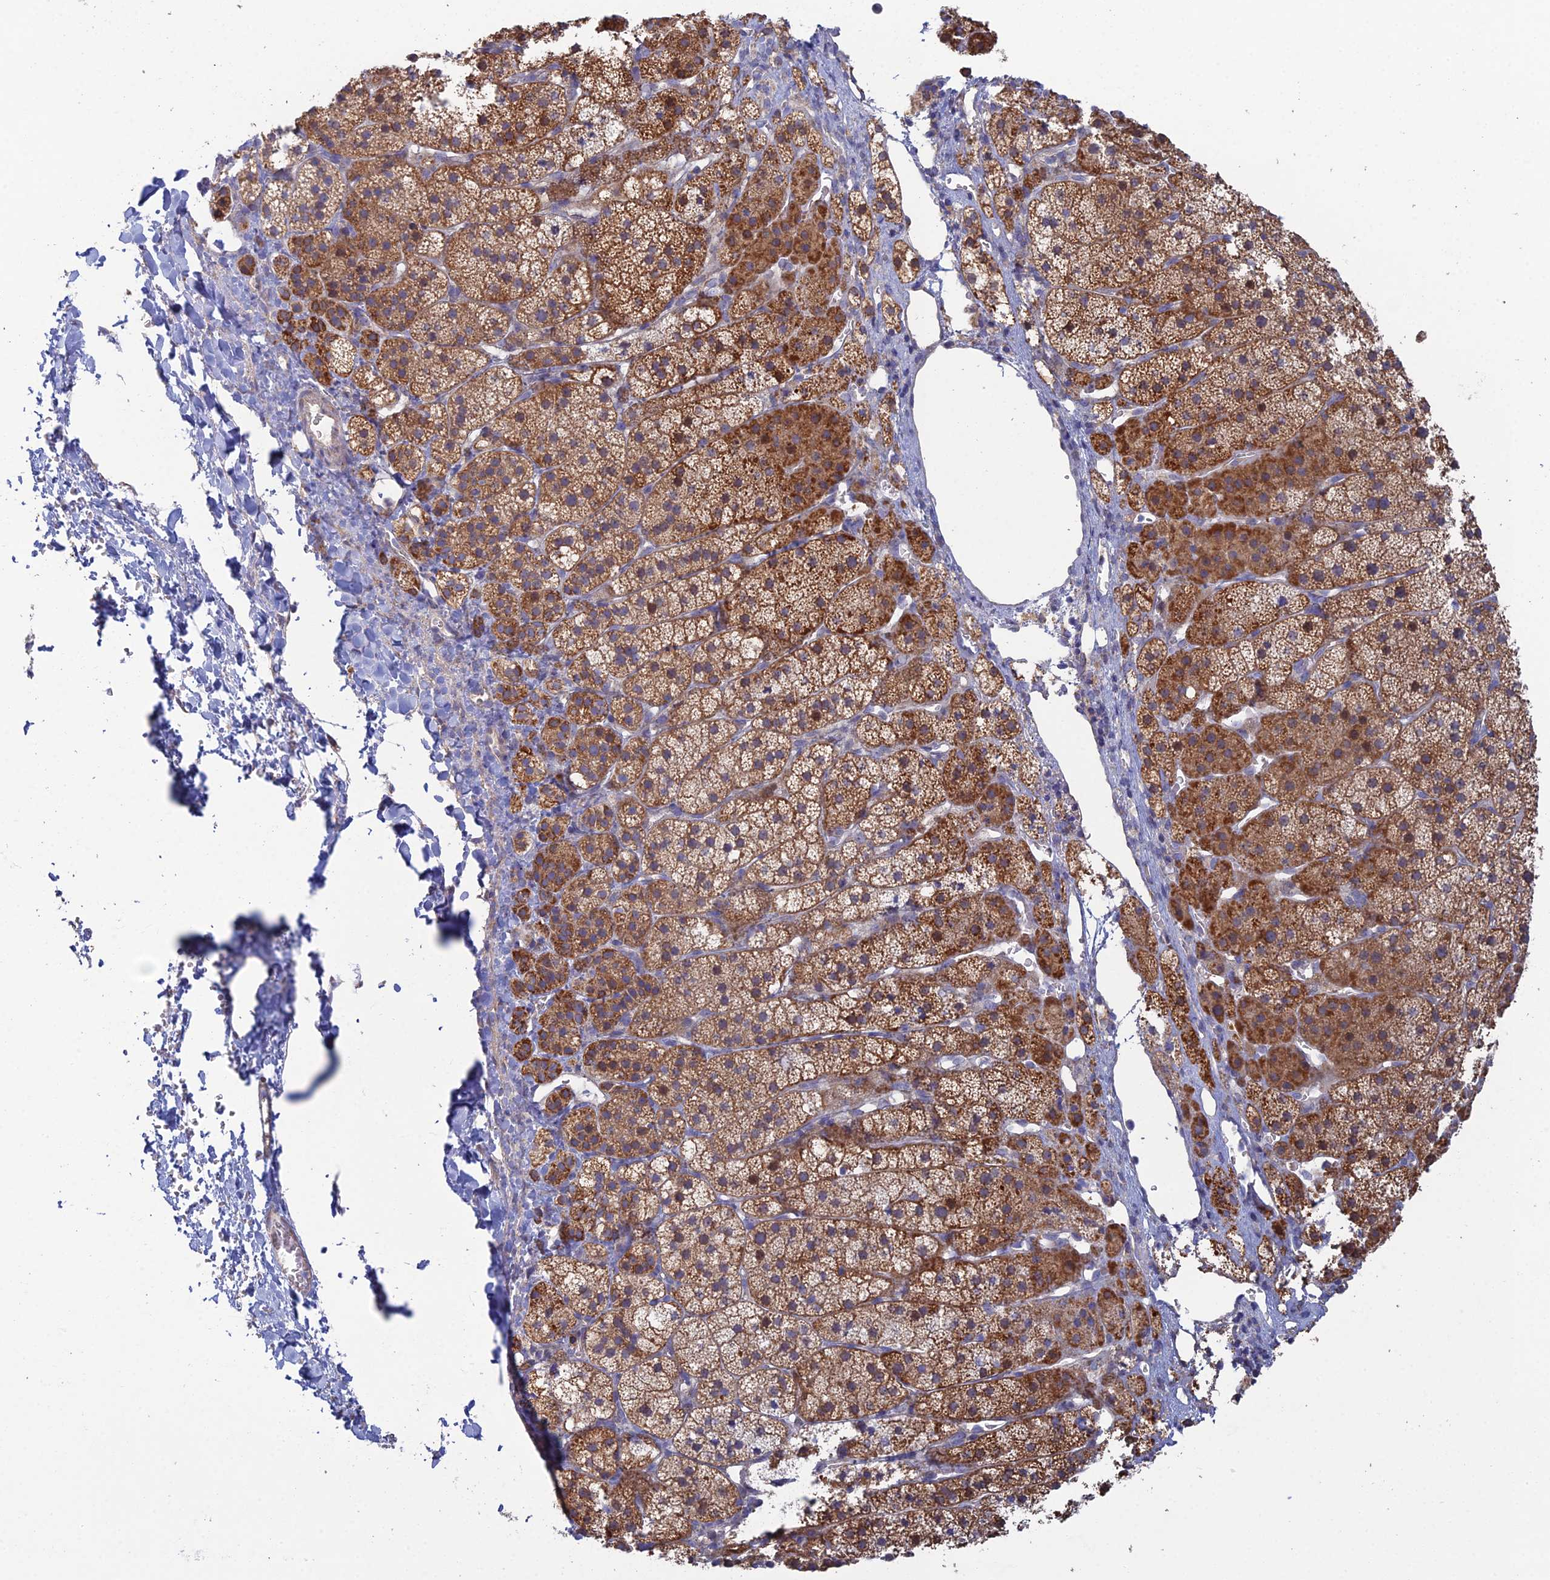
{"staining": {"intensity": "strong", "quantity": ">75%", "location": "cytoplasmic/membranous"}, "tissue": "adrenal gland", "cell_type": "Glandular cells", "image_type": "normal", "snomed": [{"axis": "morphology", "description": "Normal tissue, NOS"}, {"axis": "topography", "description": "Adrenal gland"}], "caption": "Brown immunohistochemical staining in benign human adrenal gland displays strong cytoplasmic/membranous staining in approximately >75% of glandular cells. (DAB (3,3'-diaminobenzidine) IHC, brown staining for protein, blue staining for nuclei).", "gene": "ARL16", "patient": {"sex": "female", "age": 44}}